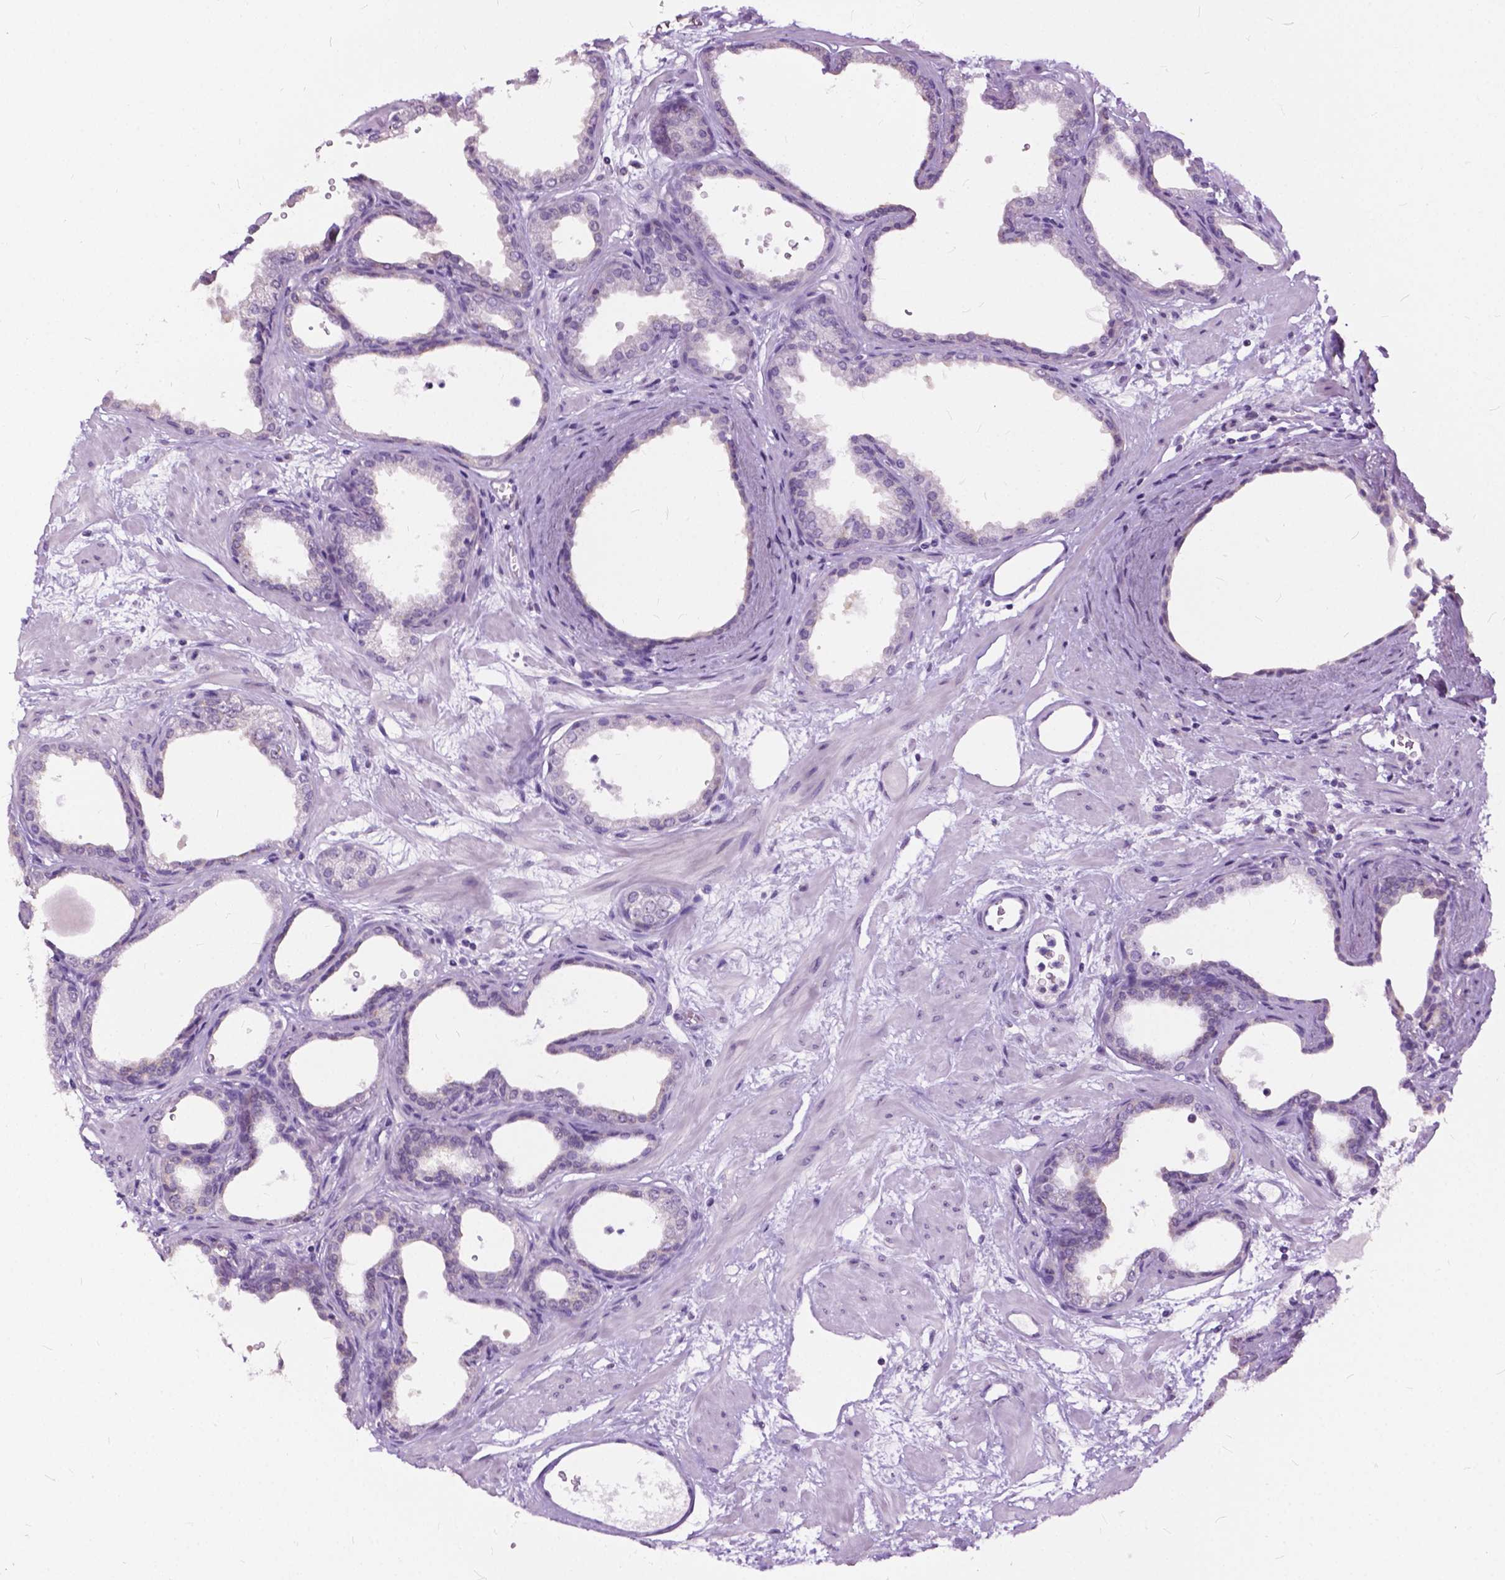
{"staining": {"intensity": "negative", "quantity": "none", "location": "none"}, "tissue": "prostate", "cell_type": "Glandular cells", "image_type": "normal", "snomed": [{"axis": "morphology", "description": "Normal tissue, NOS"}, {"axis": "topography", "description": "Prostate"}], "caption": "Immunohistochemistry (IHC) of normal human prostate demonstrates no expression in glandular cells. (Immunohistochemistry, brightfield microscopy, high magnification).", "gene": "GPR37L1", "patient": {"sex": "male", "age": 37}}